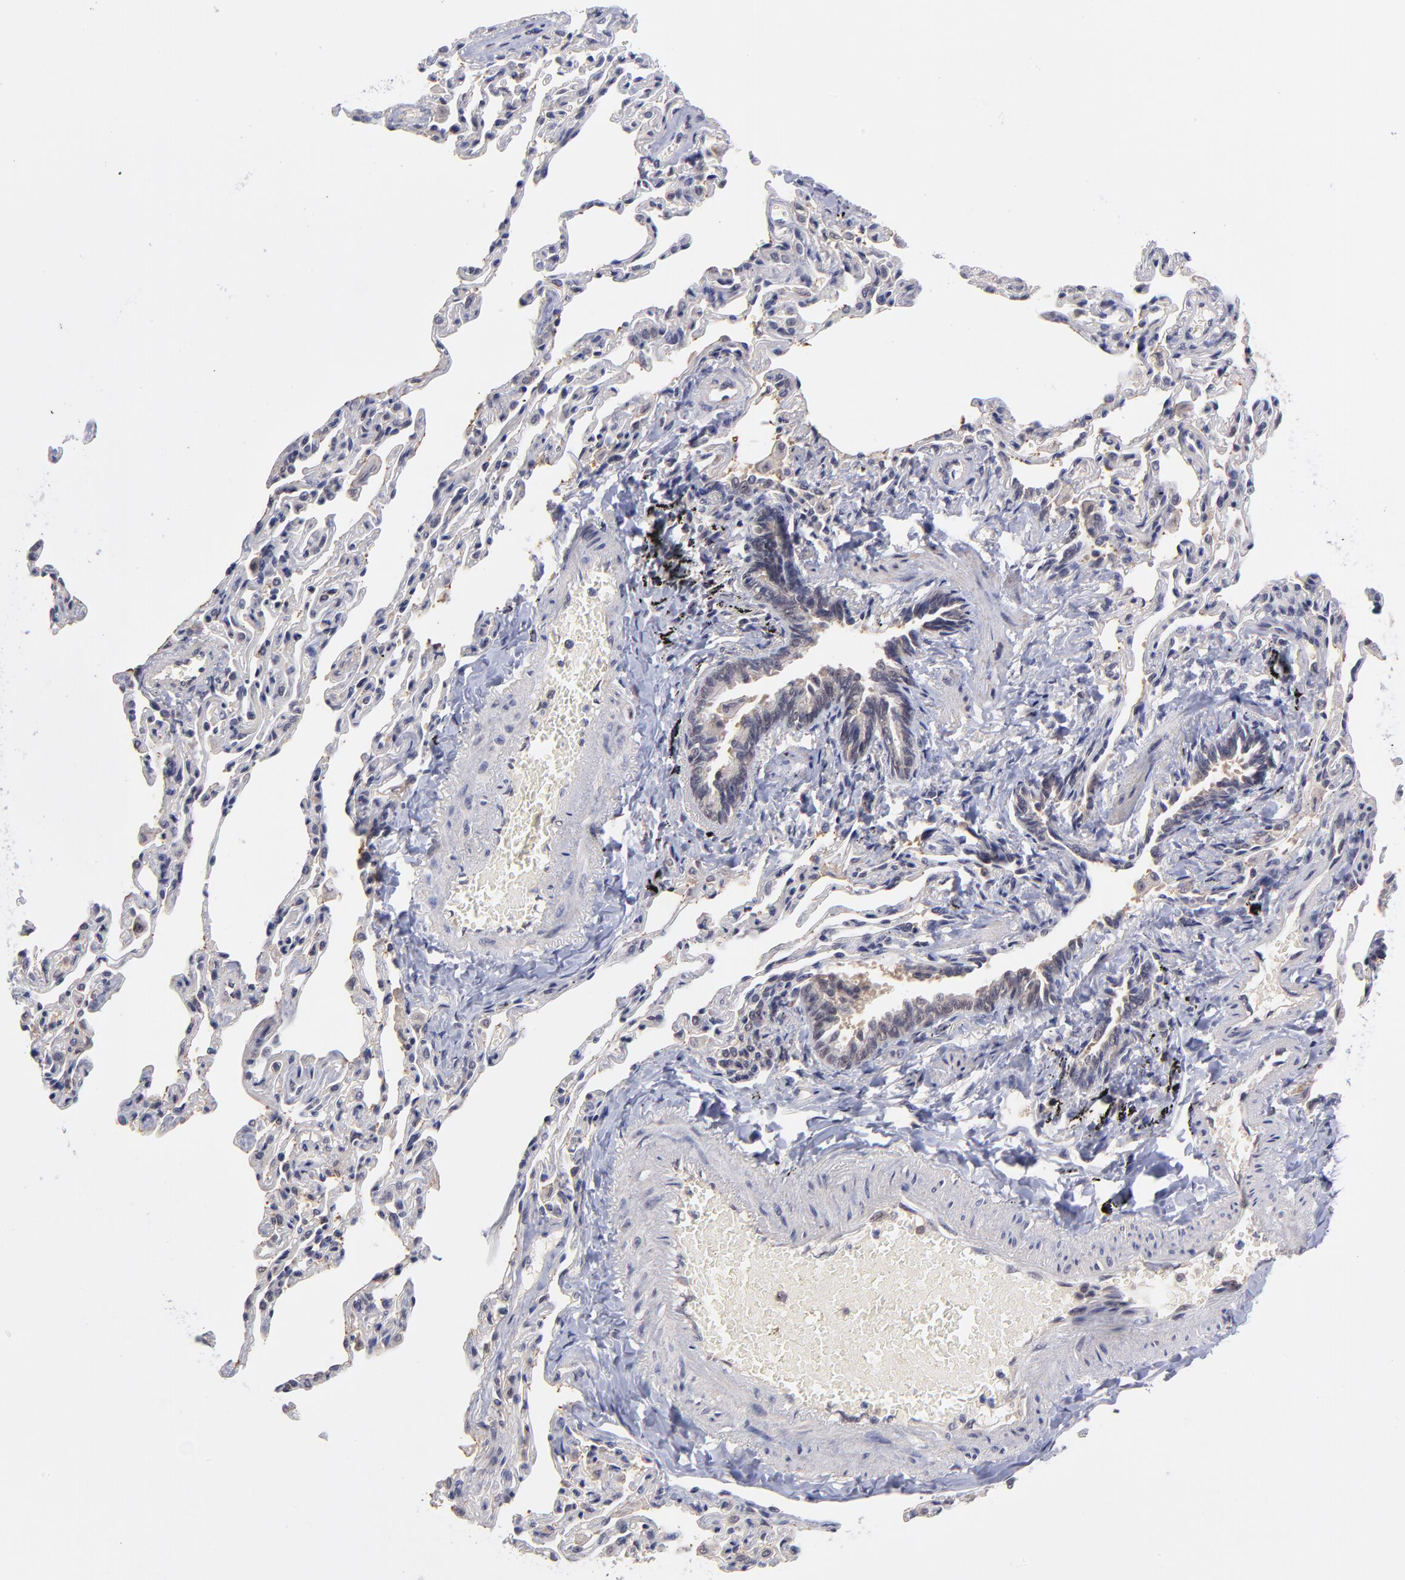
{"staining": {"intensity": "weak", "quantity": ">75%", "location": "cytoplasmic/membranous"}, "tissue": "bronchus", "cell_type": "Respiratory epithelial cells", "image_type": "normal", "snomed": [{"axis": "morphology", "description": "Normal tissue, NOS"}, {"axis": "topography", "description": "Cartilage tissue"}, {"axis": "topography", "description": "Bronchus"}, {"axis": "topography", "description": "Lung"}], "caption": "Brown immunohistochemical staining in normal human bronchus shows weak cytoplasmic/membranous staining in about >75% of respiratory epithelial cells.", "gene": "UBE2E2", "patient": {"sex": "male", "age": 64}}